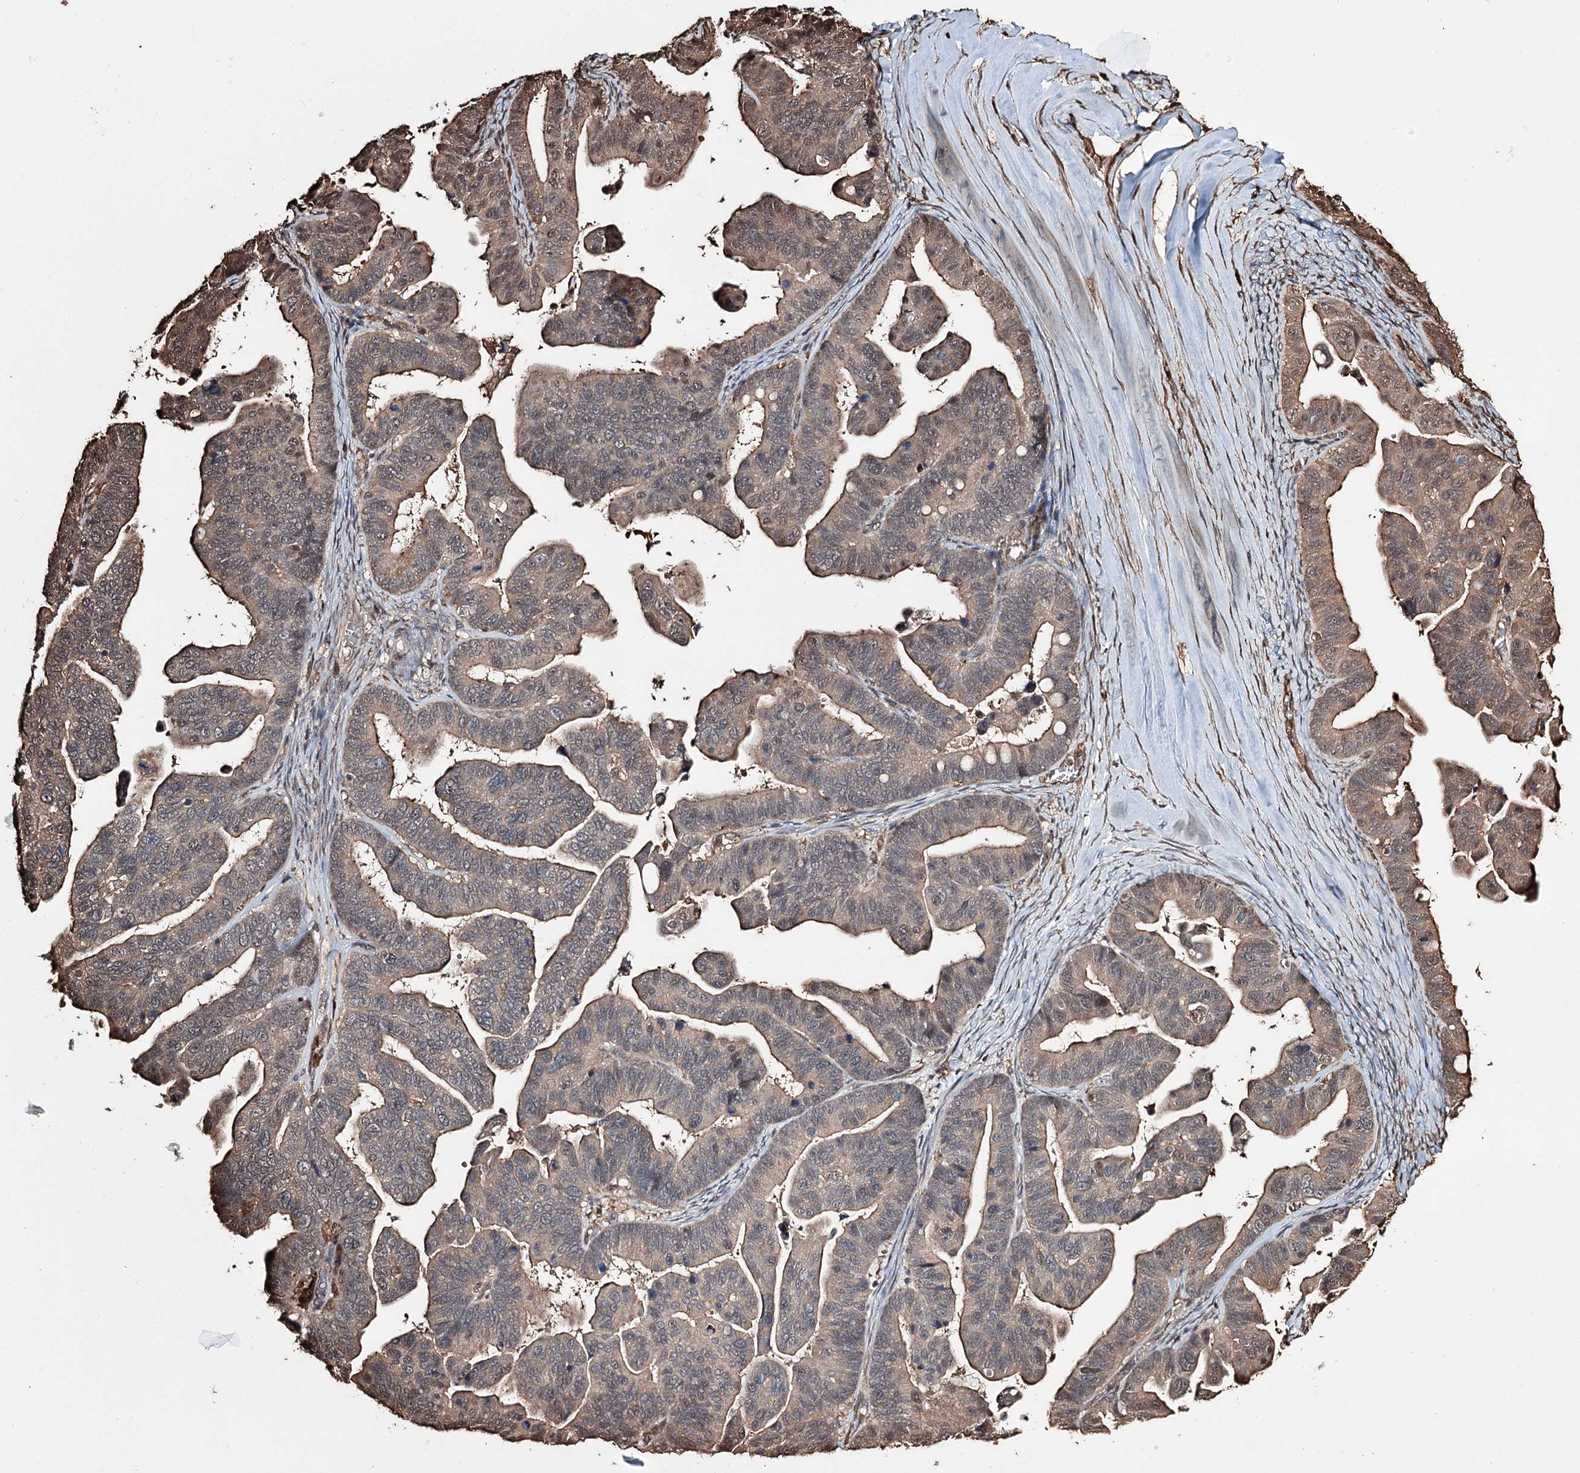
{"staining": {"intensity": "moderate", "quantity": "25%-75%", "location": "cytoplasmic/membranous,nuclear"}, "tissue": "ovarian cancer", "cell_type": "Tumor cells", "image_type": "cancer", "snomed": [{"axis": "morphology", "description": "Cystadenocarcinoma, serous, NOS"}, {"axis": "topography", "description": "Ovary"}], "caption": "An image of ovarian cancer stained for a protein exhibits moderate cytoplasmic/membranous and nuclear brown staining in tumor cells.", "gene": "PLCH1", "patient": {"sex": "female", "age": 56}}